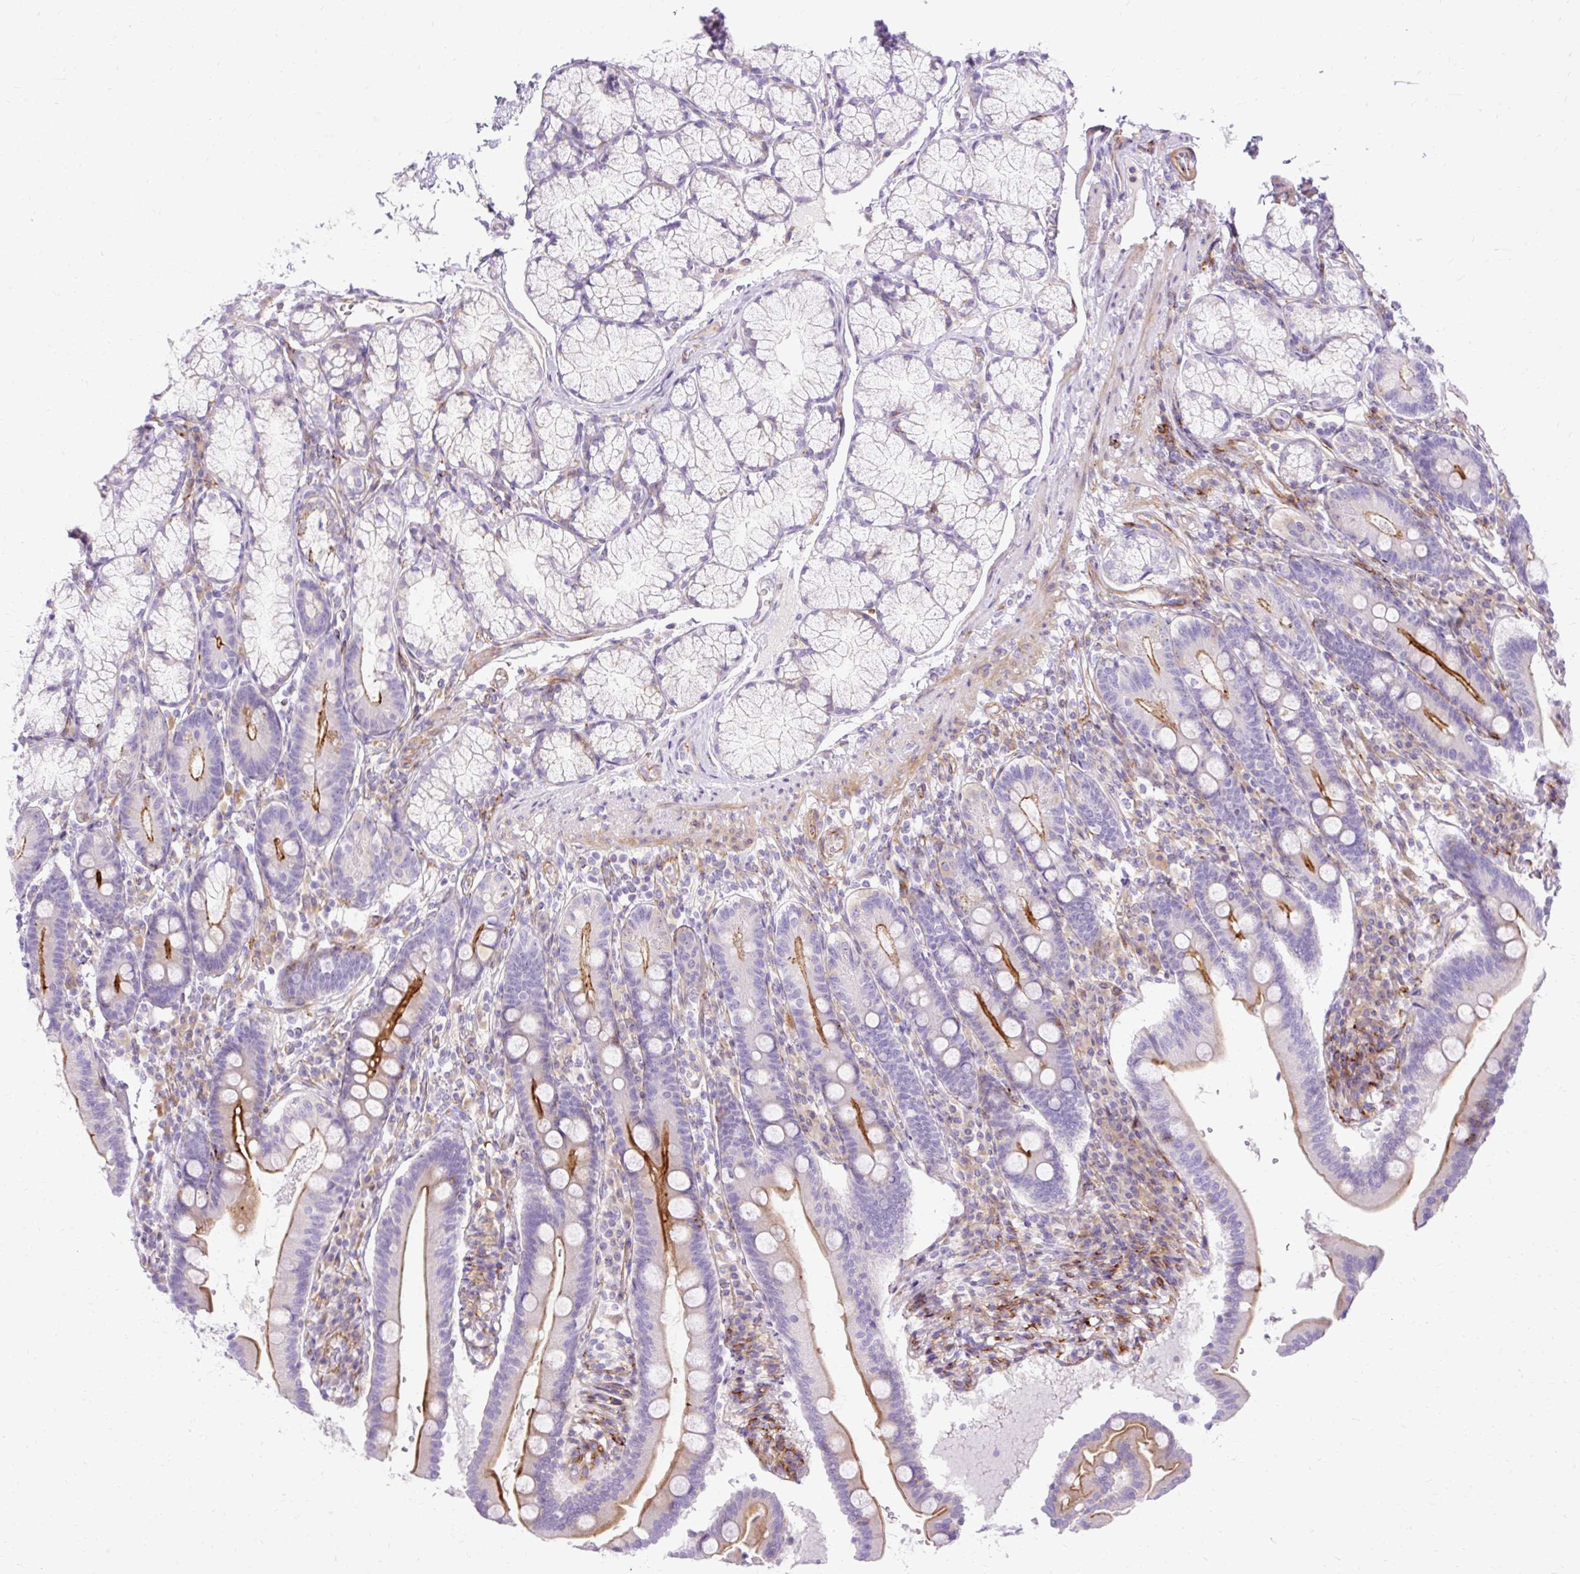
{"staining": {"intensity": "strong", "quantity": "25%-75%", "location": "cytoplasmic/membranous"}, "tissue": "duodenum", "cell_type": "Glandular cells", "image_type": "normal", "snomed": [{"axis": "morphology", "description": "Normal tissue, NOS"}, {"axis": "topography", "description": "Duodenum"}], "caption": "Strong cytoplasmic/membranous protein staining is appreciated in about 25%-75% of glandular cells in duodenum.", "gene": "CORO7", "patient": {"sex": "female", "age": 67}}